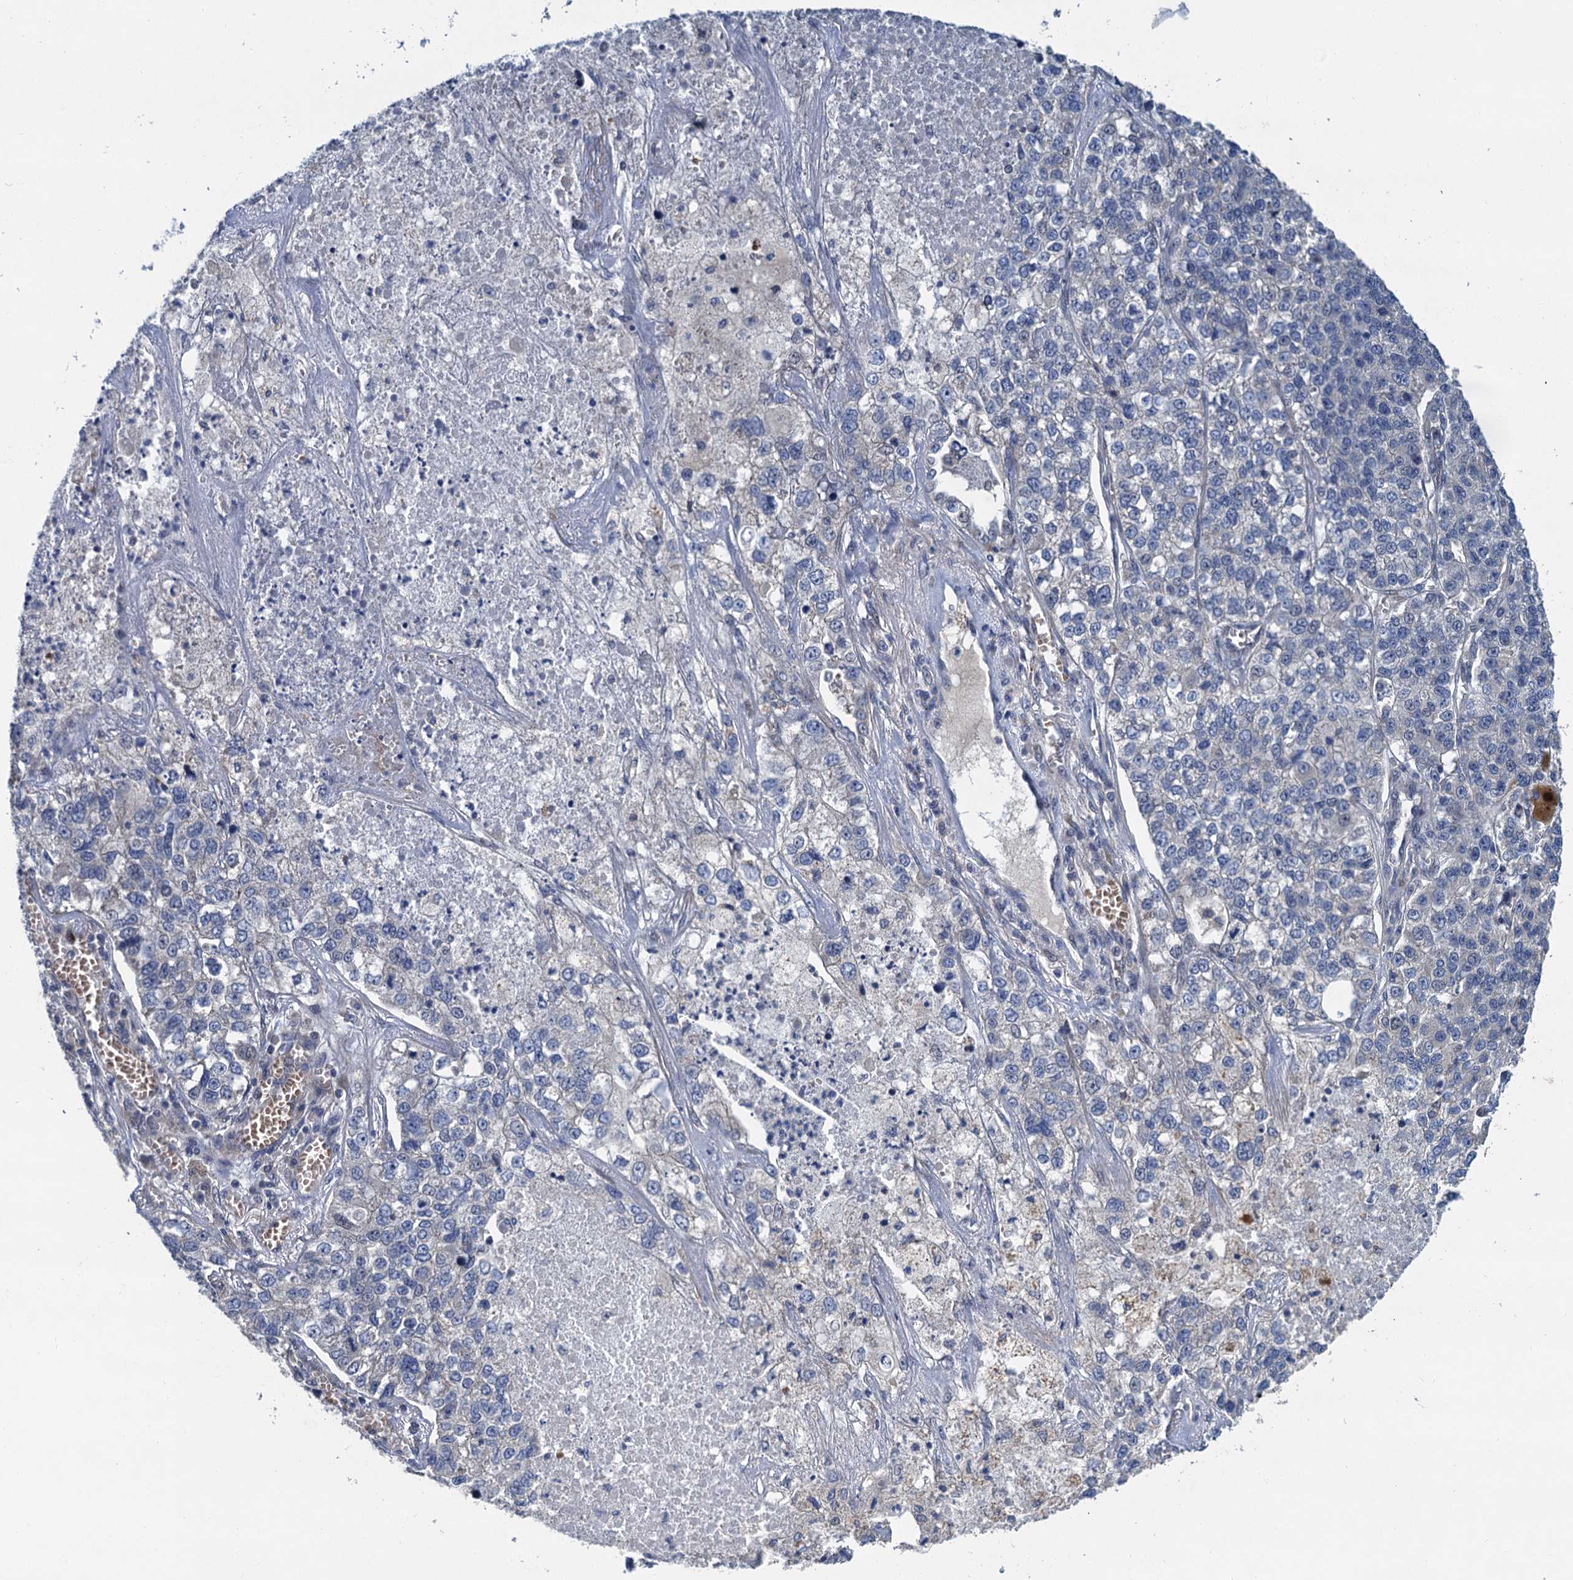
{"staining": {"intensity": "negative", "quantity": "none", "location": "none"}, "tissue": "lung cancer", "cell_type": "Tumor cells", "image_type": "cancer", "snomed": [{"axis": "morphology", "description": "Adenocarcinoma, NOS"}, {"axis": "topography", "description": "Lung"}], "caption": "Protein analysis of adenocarcinoma (lung) exhibits no significant positivity in tumor cells.", "gene": "TRAF7", "patient": {"sex": "male", "age": 49}}